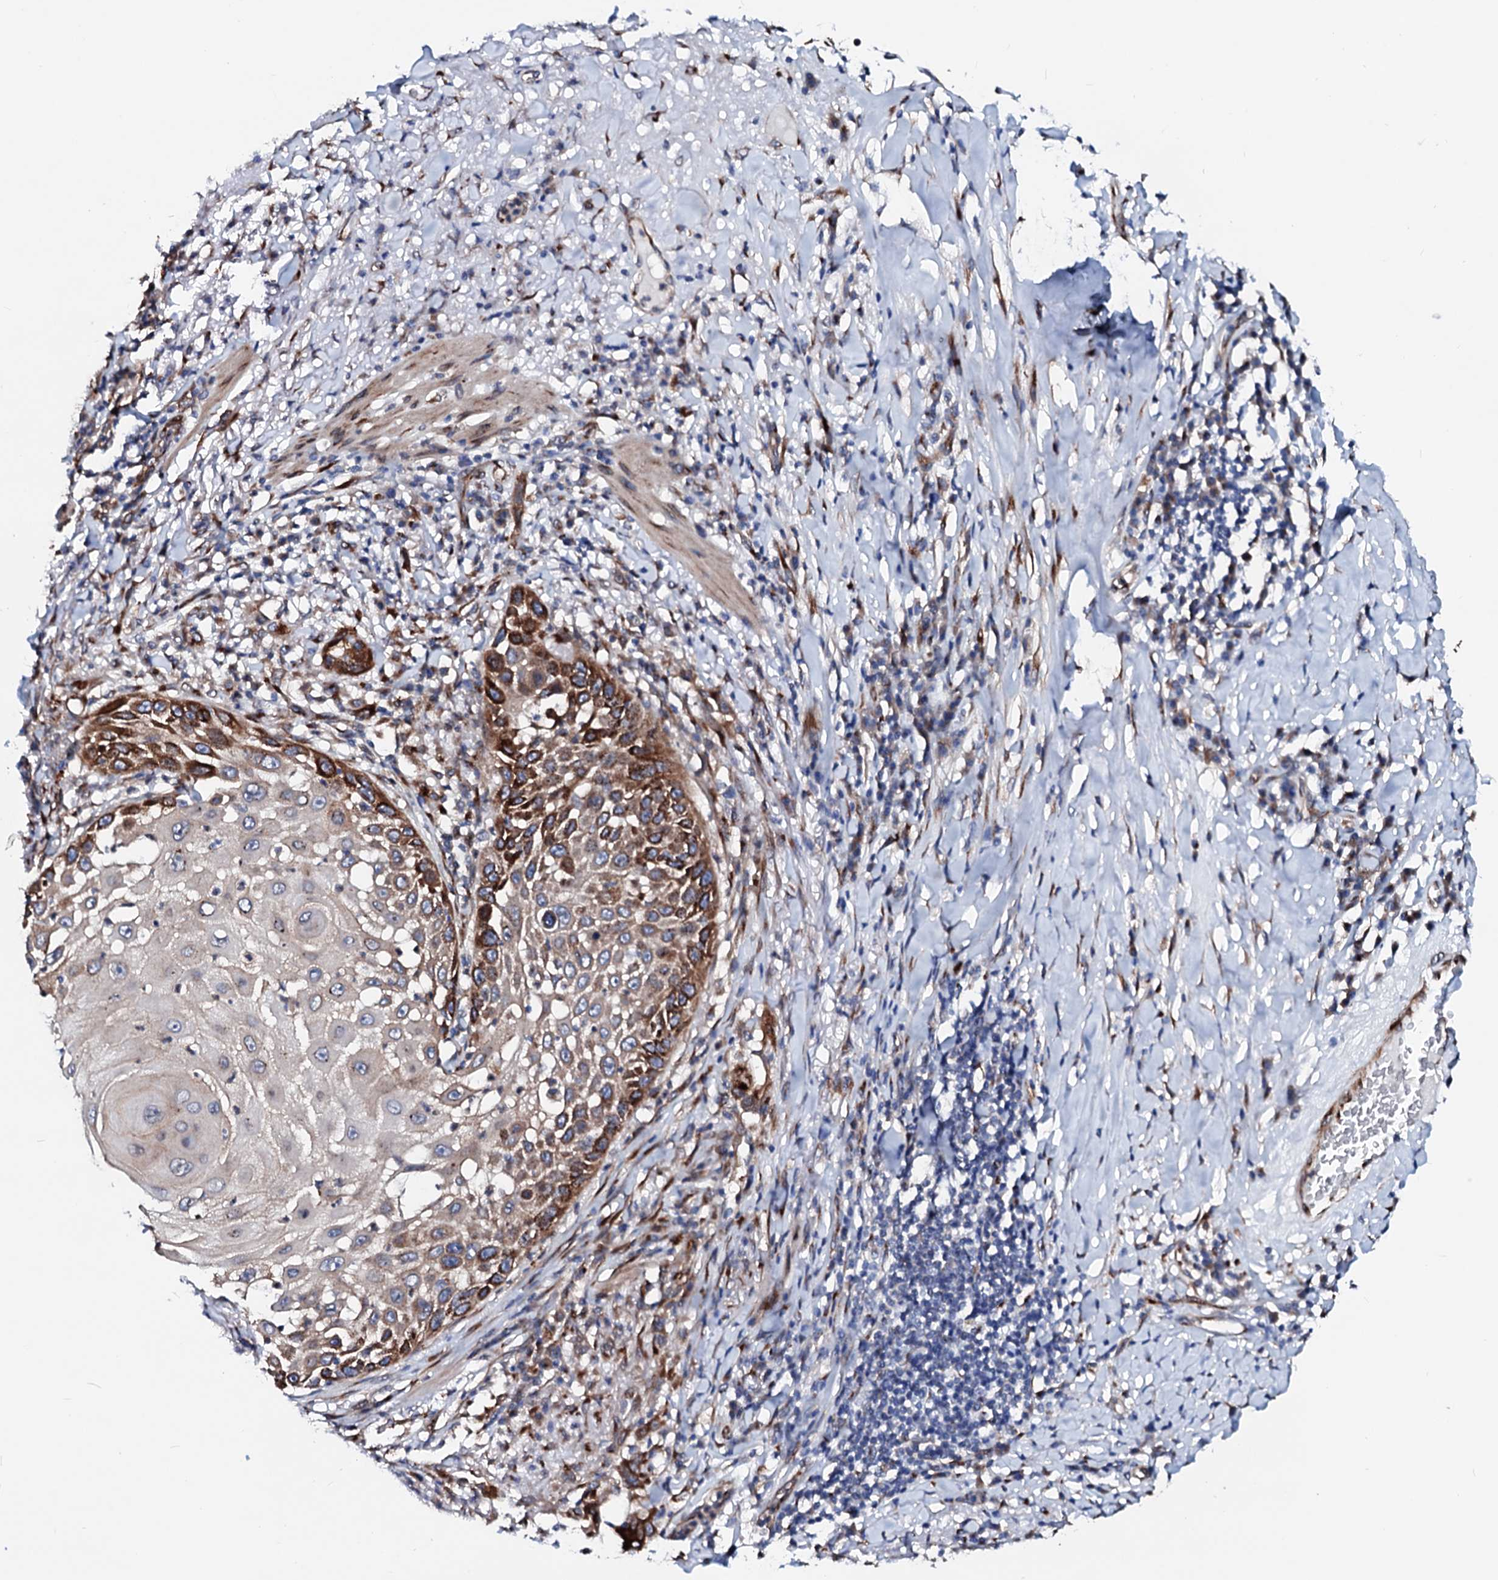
{"staining": {"intensity": "strong", "quantity": ">75%", "location": "cytoplasmic/membranous"}, "tissue": "skin cancer", "cell_type": "Tumor cells", "image_type": "cancer", "snomed": [{"axis": "morphology", "description": "Squamous cell carcinoma, NOS"}, {"axis": "topography", "description": "Skin"}], "caption": "Human skin cancer stained for a protein (brown) shows strong cytoplasmic/membranous positive positivity in approximately >75% of tumor cells.", "gene": "TMCO3", "patient": {"sex": "female", "age": 44}}